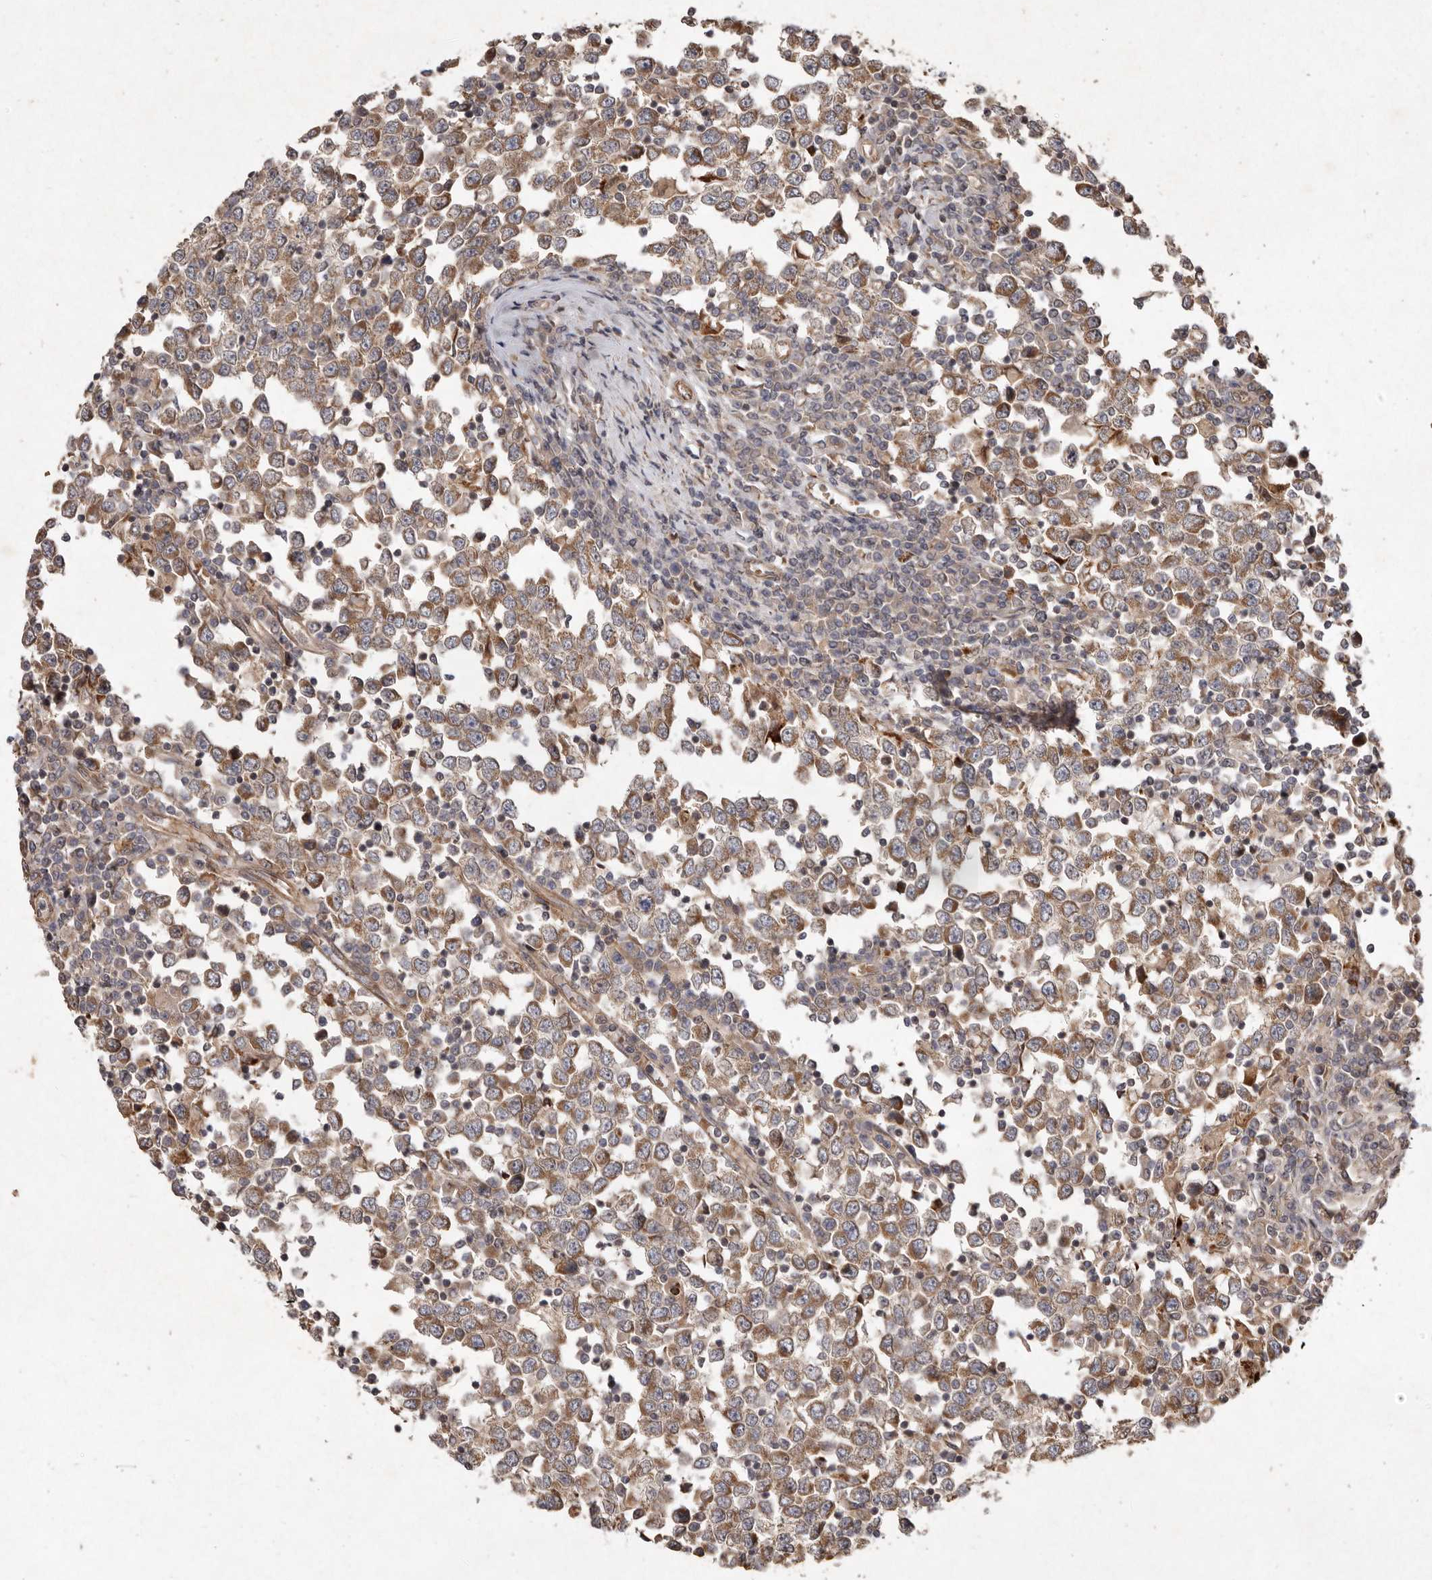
{"staining": {"intensity": "moderate", "quantity": ">75%", "location": "cytoplasmic/membranous"}, "tissue": "testis cancer", "cell_type": "Tumor cells", "image_type": "cancer", "snomed": [{"axis": "morphology", "description": "Seminoma, NOS"}, {"axis": "topography", "description": "Testis"}], "caption": "A brown stain labels moderate cytoplasmic/membranous positivity of a protein in human testis cancer tumor cells.", "gene": "SEMA3A", "patient": {"sex": "male", "age": 65}}